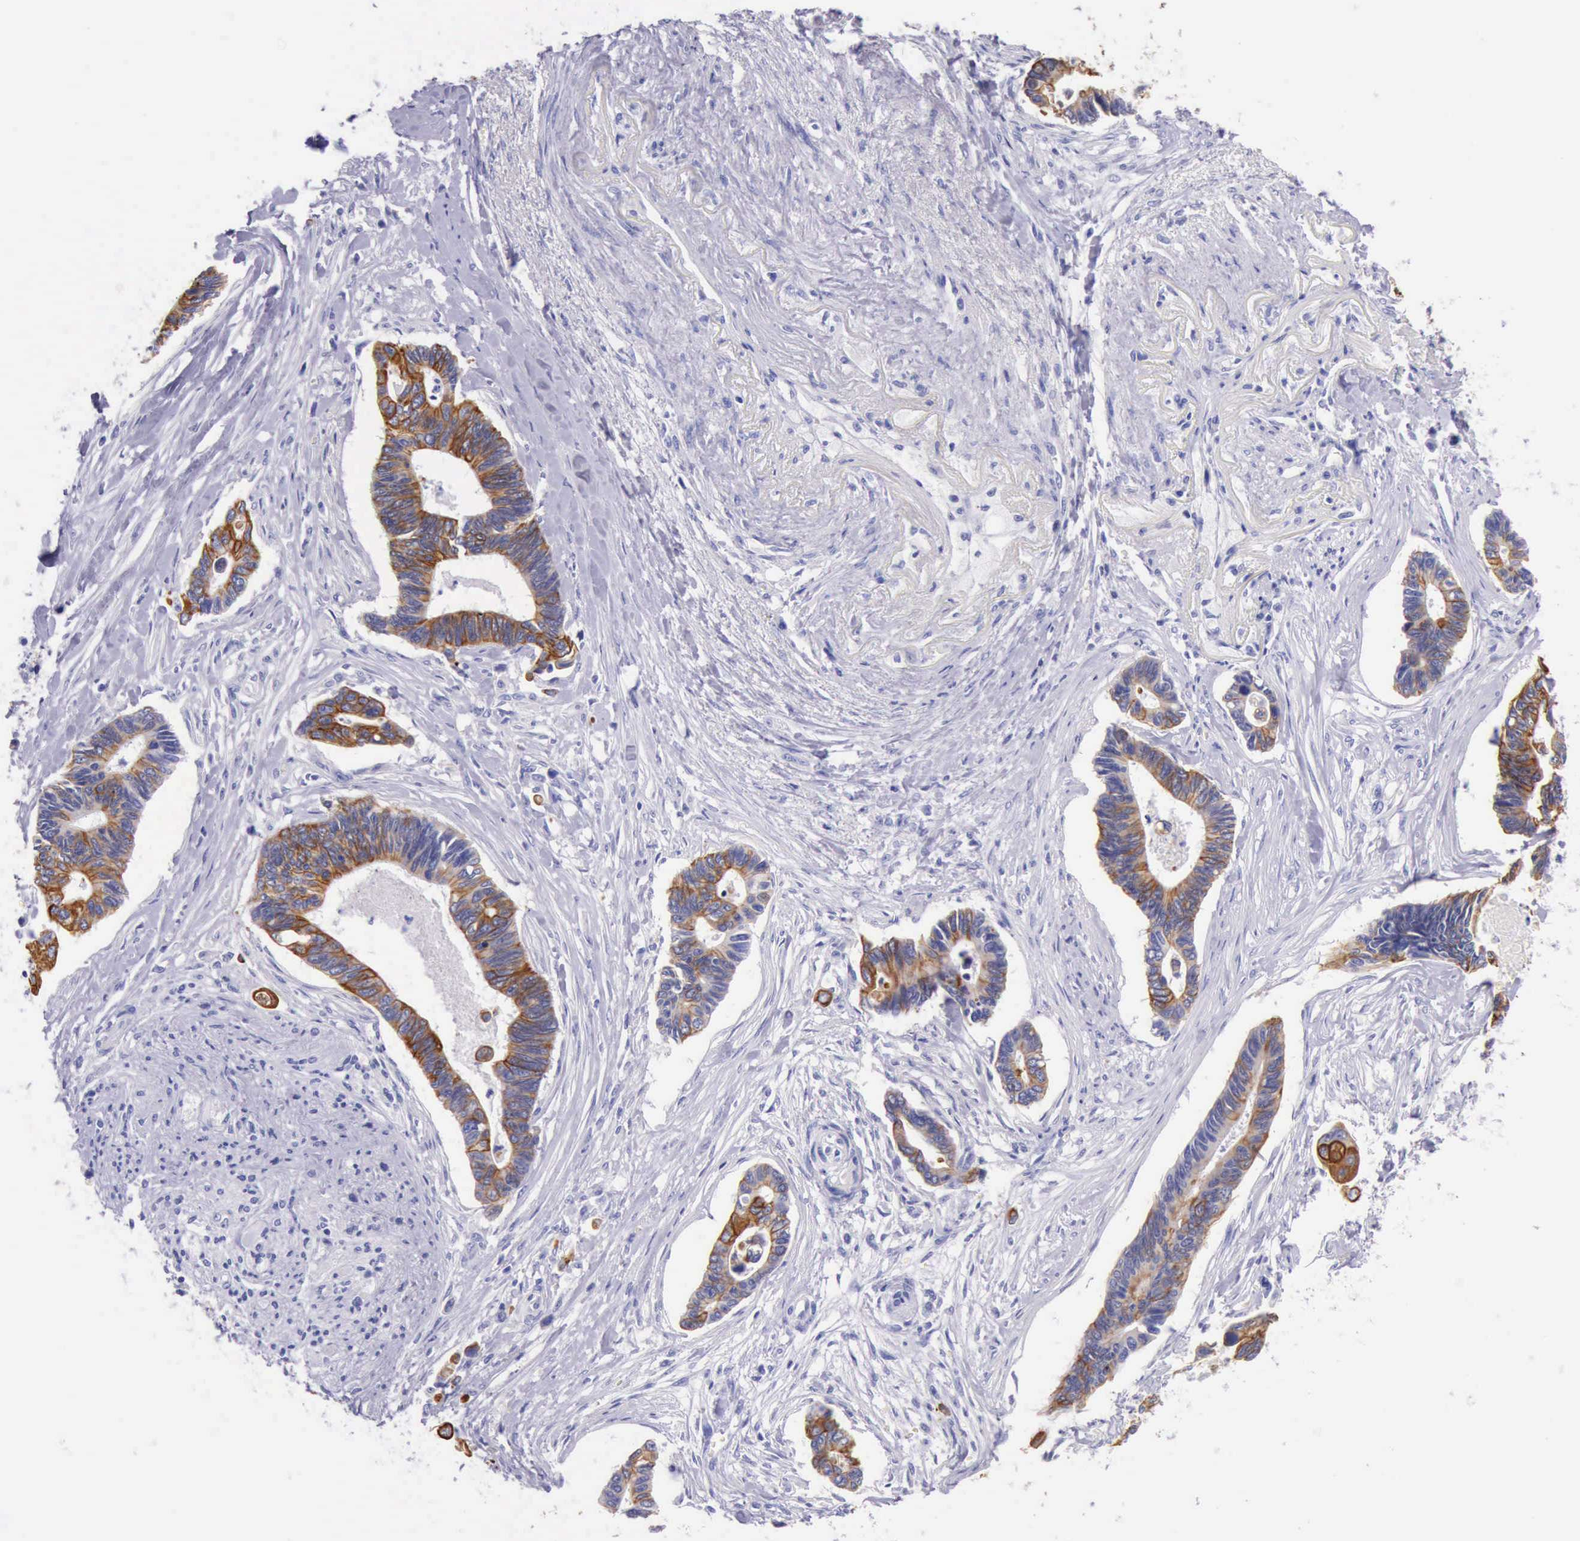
{"staining": {"intensity": "moderate", "quantity": ">75%", "location": "cytoplasmic/membranous"}, "tissue": "pancreatic cancer", "cell_type": "Tumor cells", "image_type": "cancer", "snomed": [{"axis": "morphology", "description": "Adenocarcinoma, NOS"}, {"axis": "topography", "description": "Pancreas"}], "caption": "Immunohistochemistry photomicrograph of pancreatic cancer stained for a protein (brown), which shows medium levels of moderate cytoplasmic/membranous staining in about >75% of tumor cells.", "gene": "KRT8", "patient": {"sex": "female", "age": 70}}